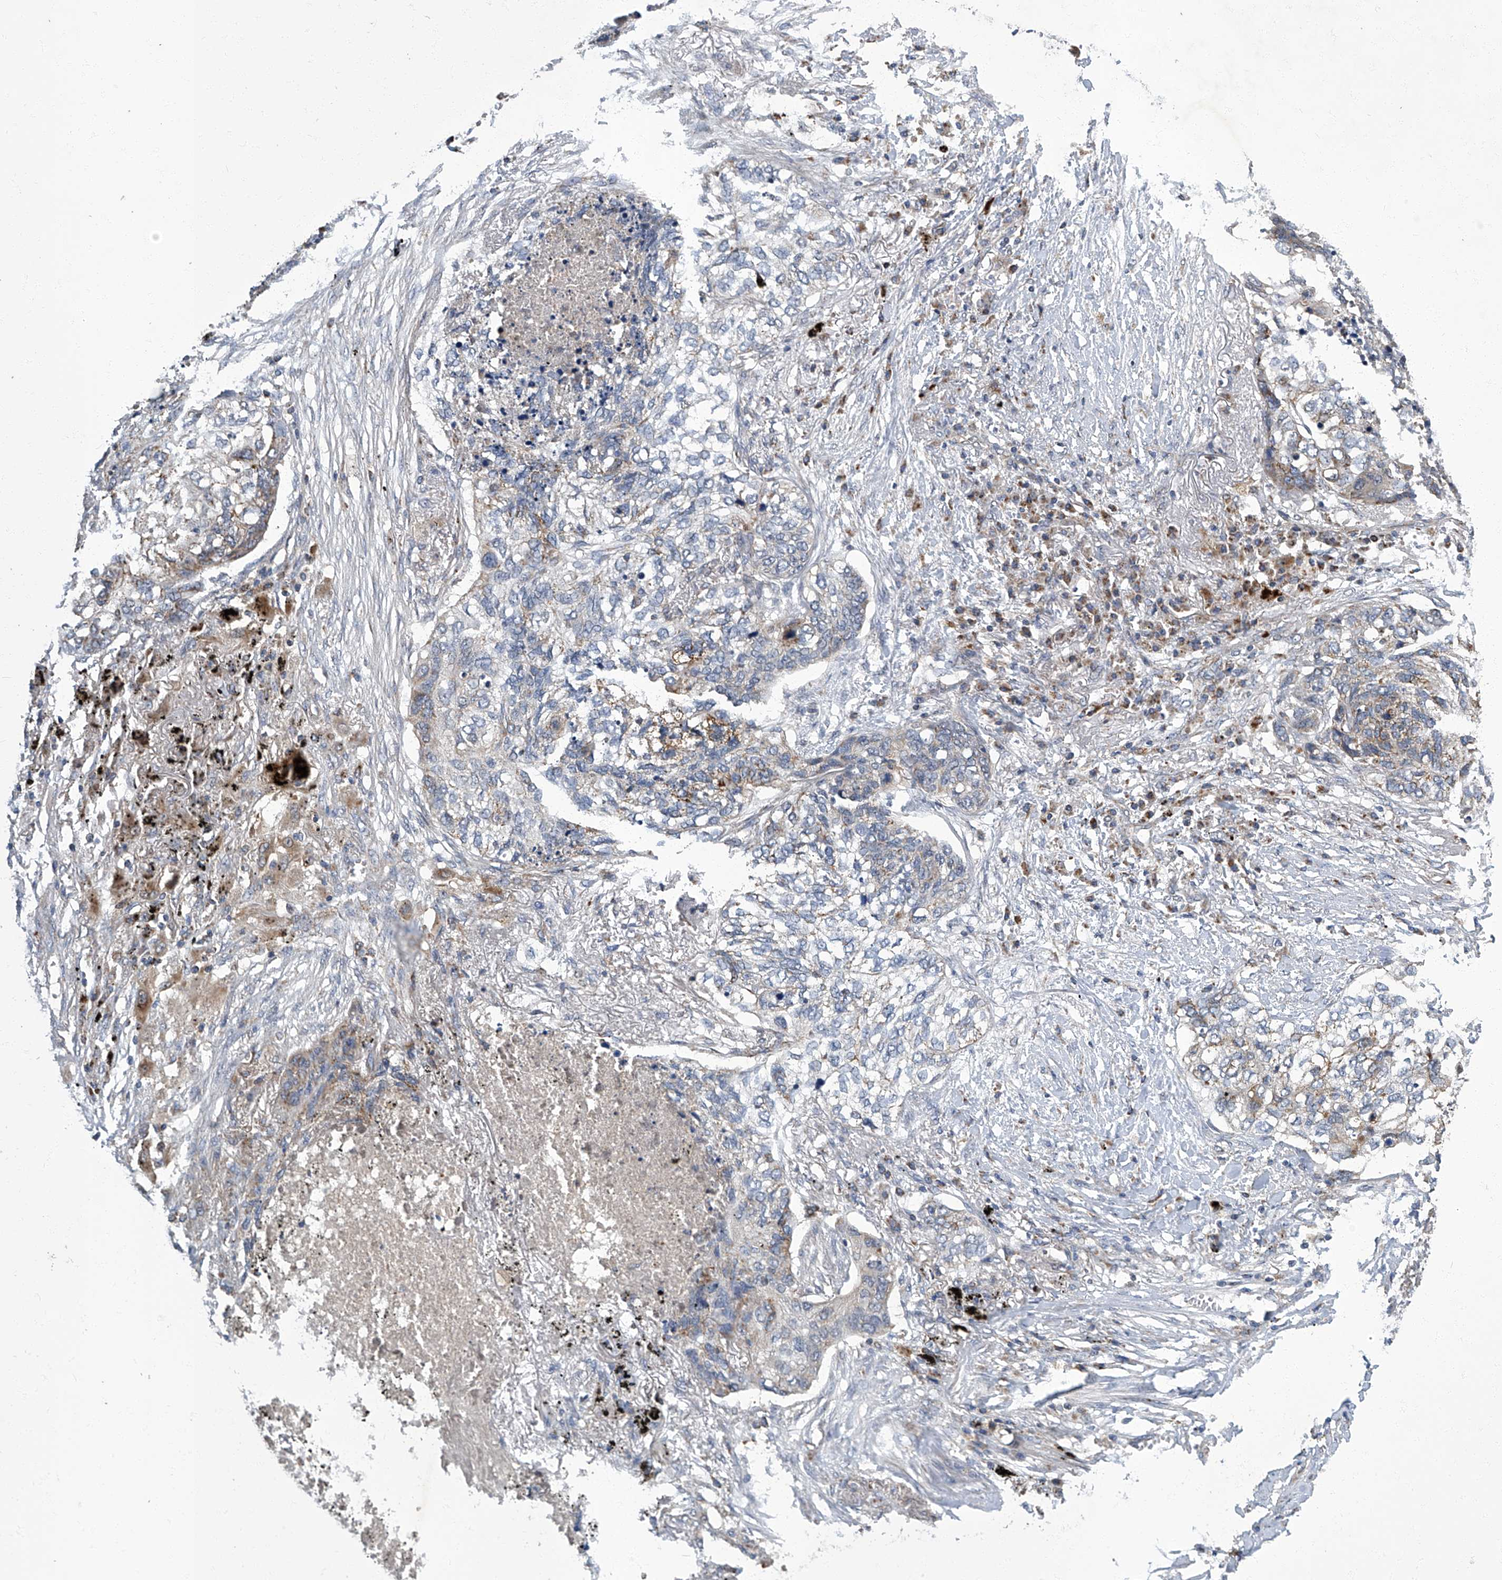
{"staining": {"intensity": "weak", "quantity": "<25%", "location": "cytoplasmic/membranous"}, "tissue": "lung cancer", "cell_type": "Tumor cells", "image_type": "cancer", "snomed": [{"axis": "morphology", "description": "Squamous cell carcinoma, NOS"}, {"axis": "topography", "description": "Lung"}], "caption": "Micrograph shows no significant protein staining in tumor cells of lung cancer (squamous cell carcinoma).", "gene": "TNFRSF13B", "patient": {"sex": "female", "age": 63}}